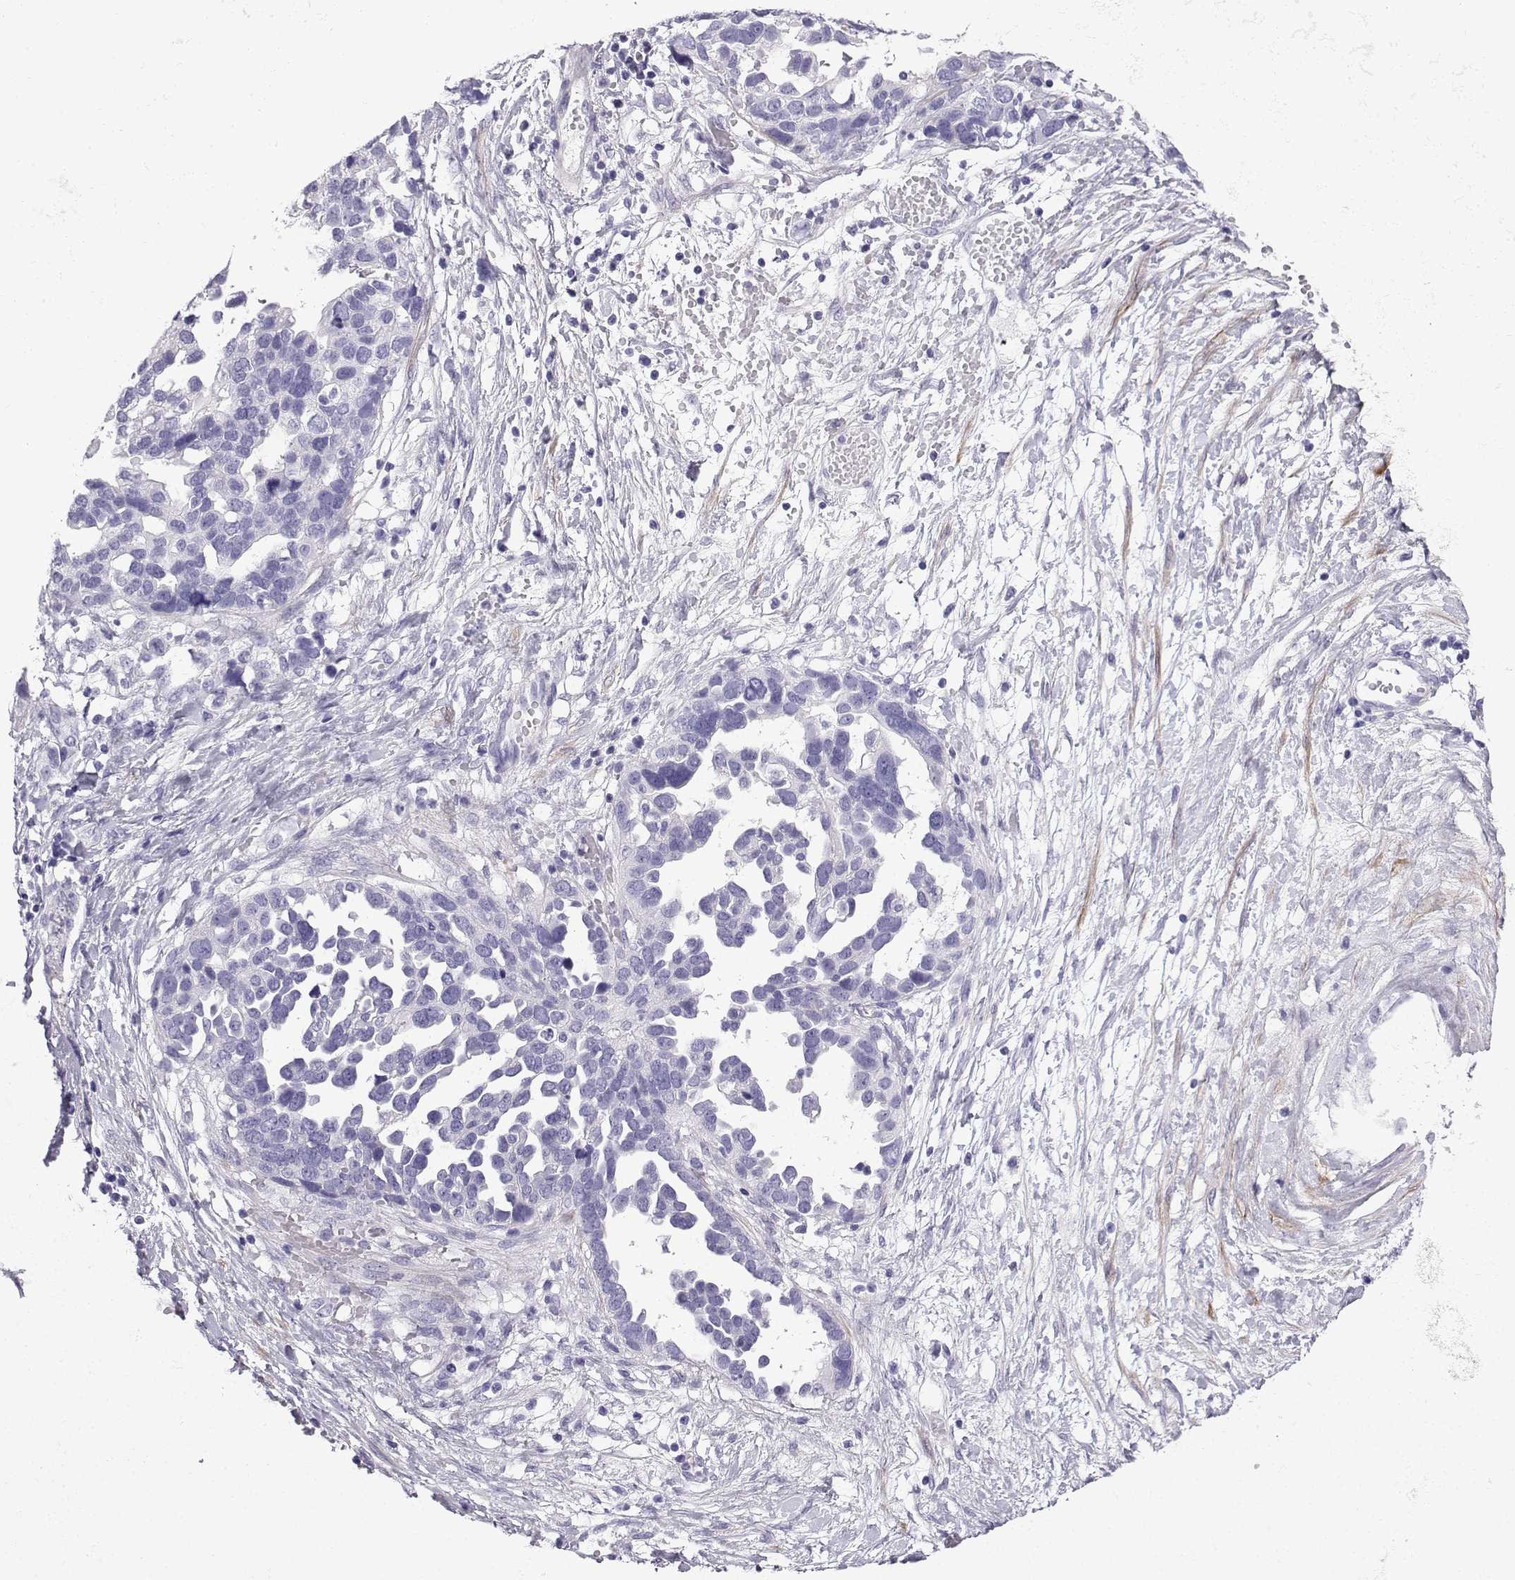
{"staining": {"intensity": "negative", "quantity": "none", "location": "none"}, "tissue": "ovarian cancer", "cell_type": "Tumor cells", "image_type": "cancer", "snomed": [{"axis": "morphology", "description": "Cystadenocarcinoma, serous, NOS"}, {"axis": "topography", "description": "Ovary"}], "caption": "An image of human ovarian cancer (serous cystadenocarcinoma) is negative for staining in tumor cells.", "gene": "KCNF1", "patient": {"sex": "female", "age": 54}}